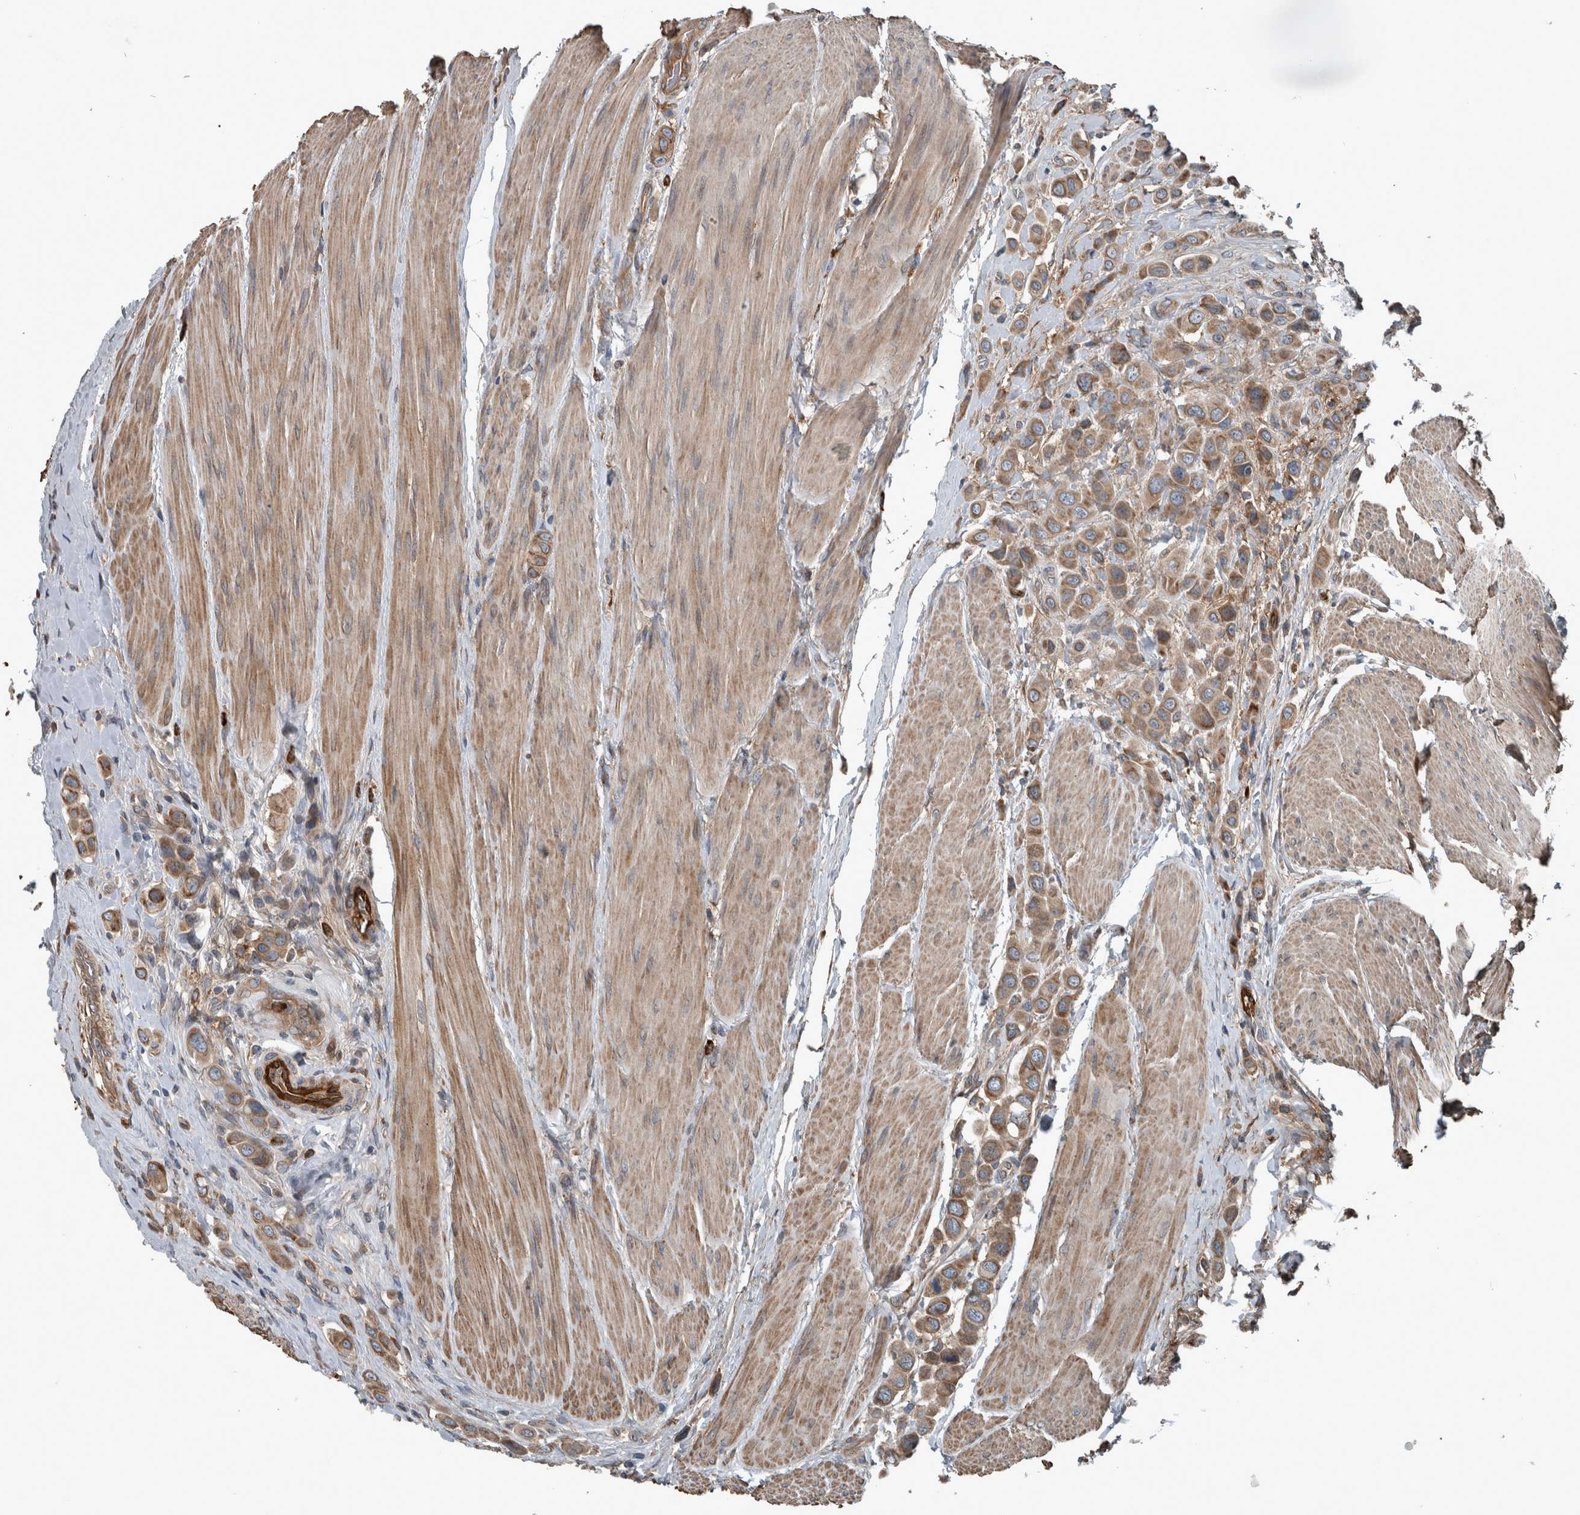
{"staining": {"intensity": "moderate", "quantity": ">75%", "location": "cytoplasmic/membranous"}, "tissue": "urothelial cancer", "cell_type": "Tumor cells", "image_type": "cancer", "snomed": [{"axis": "morphology", "description": "Urothelial carcinoma, High grade"}, {"axis": "topography", "description": "Urinary bladder"}], "caption": "Immunohistochemical staining of urothelial carcinoma (high-grade) exhibits moderate cytoplasmic/membranous protein positivity in about >75% of tumor cells.", "gene": "EXOC8", "patient": {"sex": "male", "age": 50}}